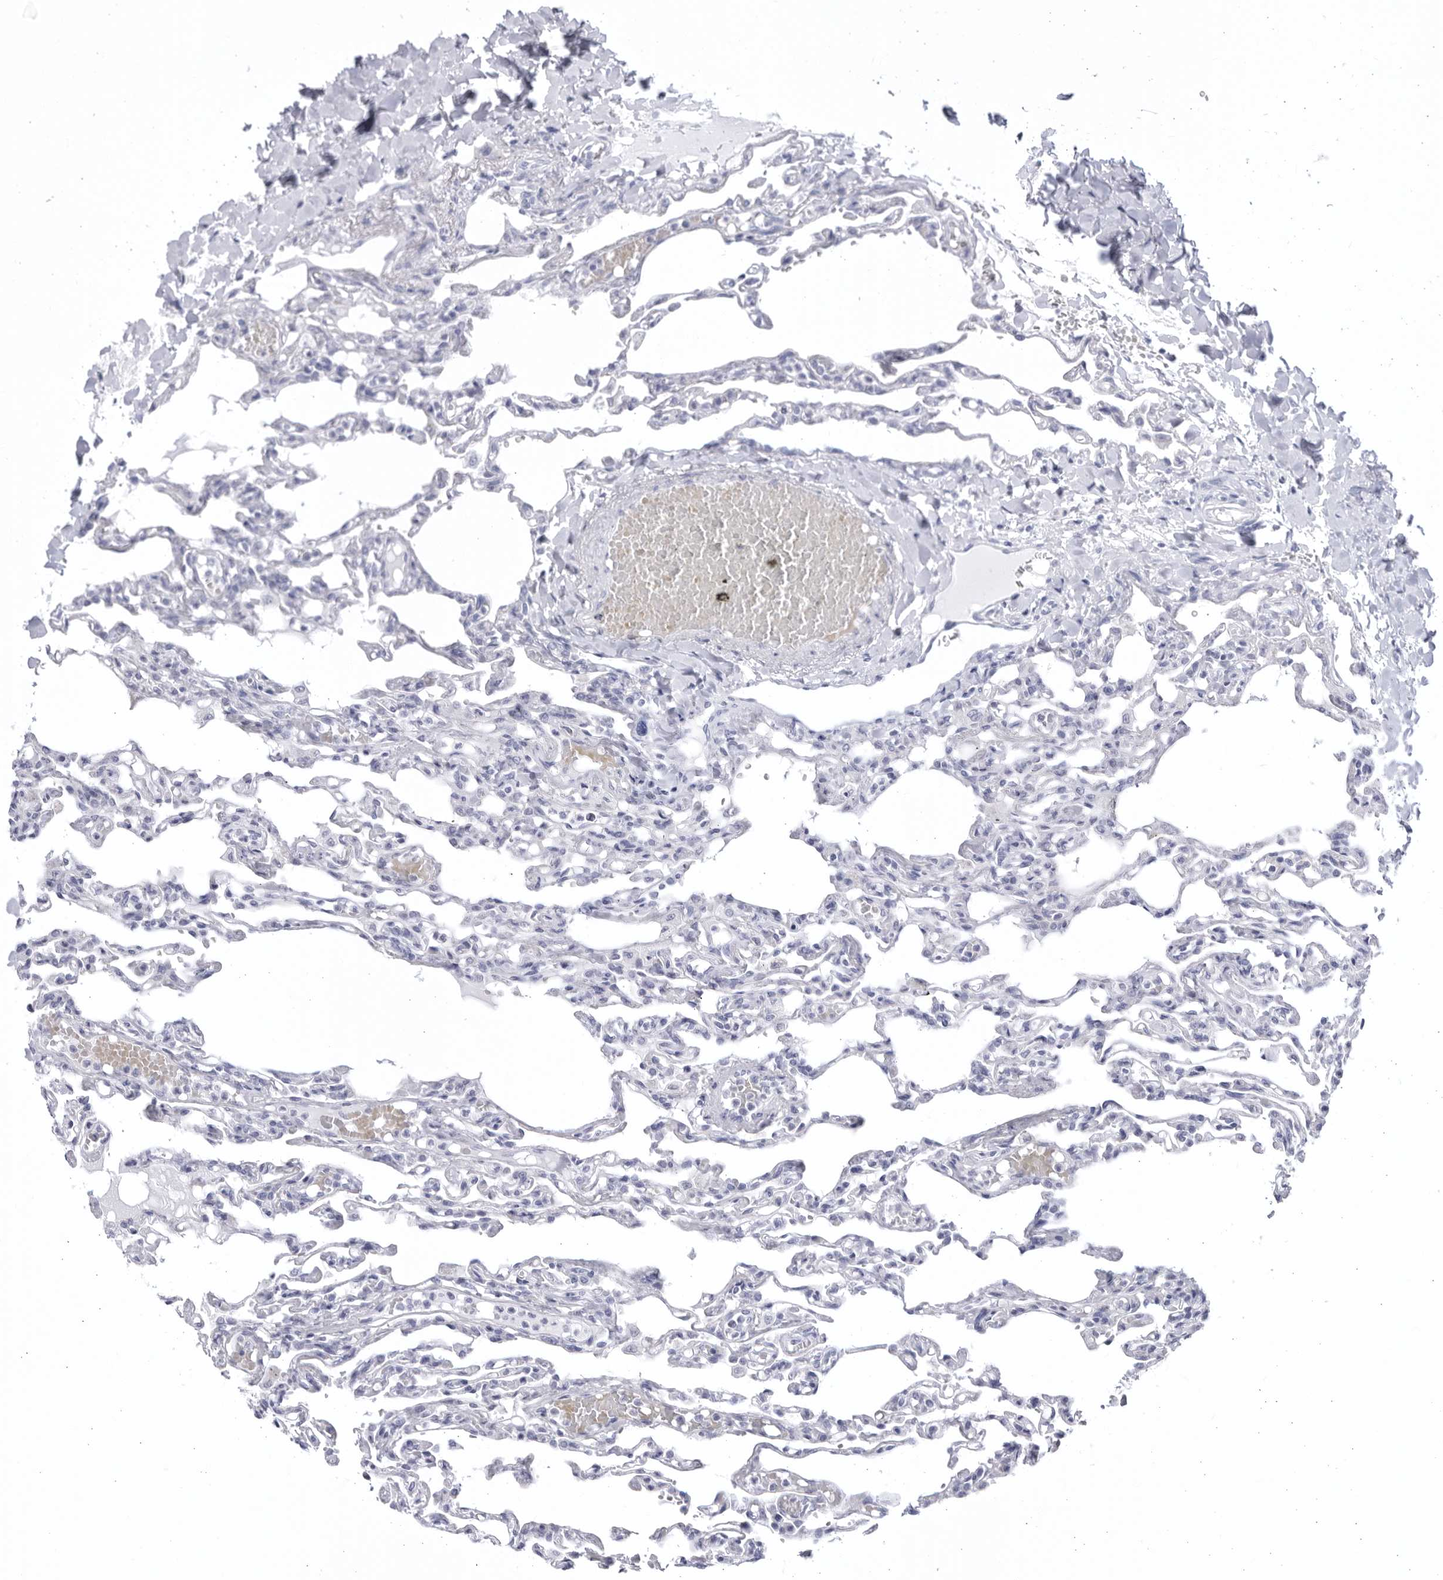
{"staining": {"intensity": "negative", "quantity": "none", "location": "none"}, "tissue": "lung", "cell_type": "Alveolar cells", "image_type": "normal", "snomed": [{"axis": "morphology", "description": "Normal tissue, NOS"}, {"axis": "topography", "description": "Lung"}], "caption": "IHC micrograph of normal human lung stained for a protein (brown), which demonstrates no expression in alveolar cells.", "gene": "CCDC181", "patient": {"sex": "male", "age": 21}}